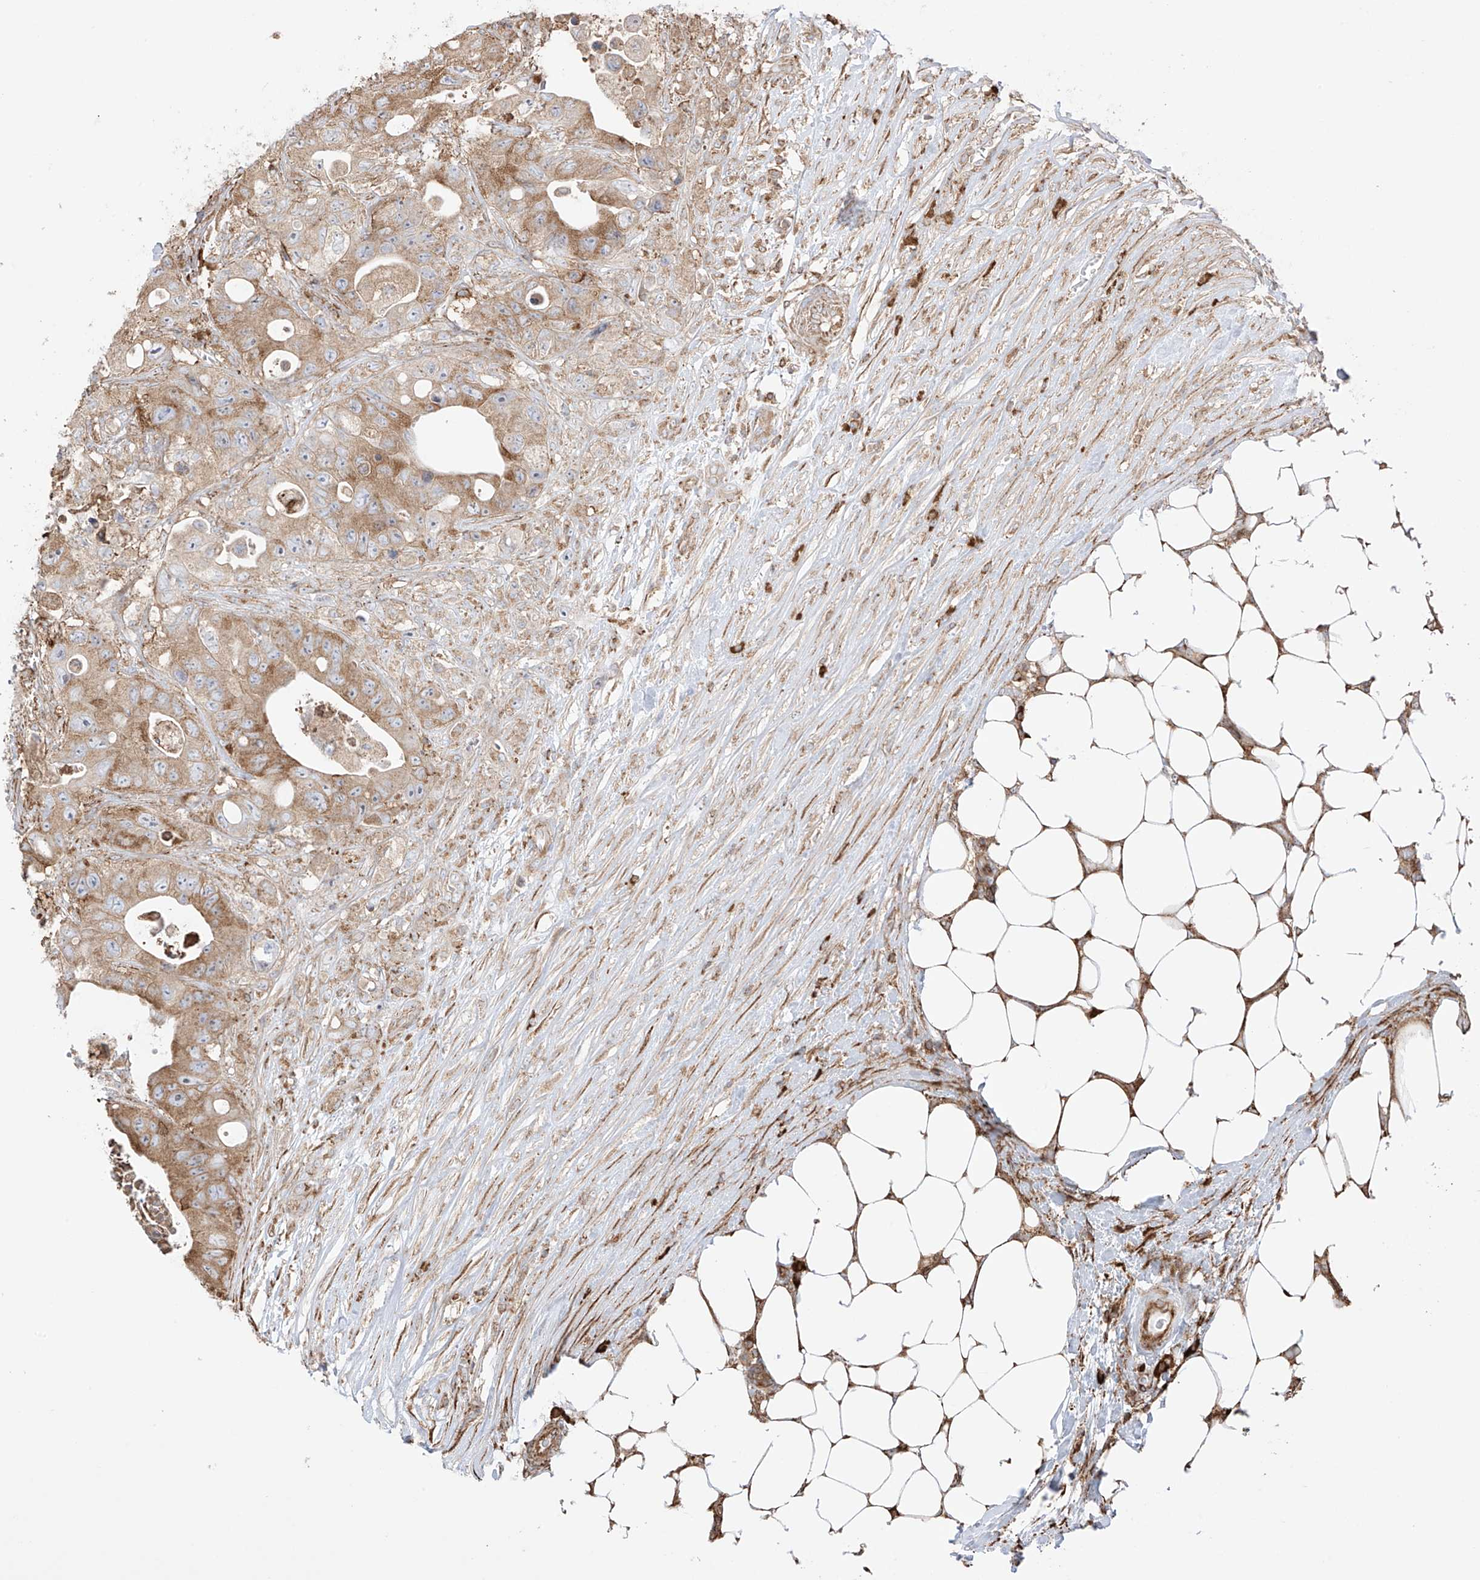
{"staining": {"intensity": "moderate", "quantity": ">75%", "location": "cytoplasmic/membranous"}, "tissue": "colorectal cancer", "cell_type": "Tumor cells", "image_type": "cancer", "snomed": [{"axis": "morphology", "description": "Adenocarcinoma, NOS"}, {"axis": "topography", "description": "Colon"}], "caption": "The photomicrograph reveals staining of adenocarcinoma (colorectal), revealing moderate cytoplasmic/membranous protein expression (brown color) within tumor cells.", "gene": "XKR3", "patient": {"sex": "female", "age": 46}}